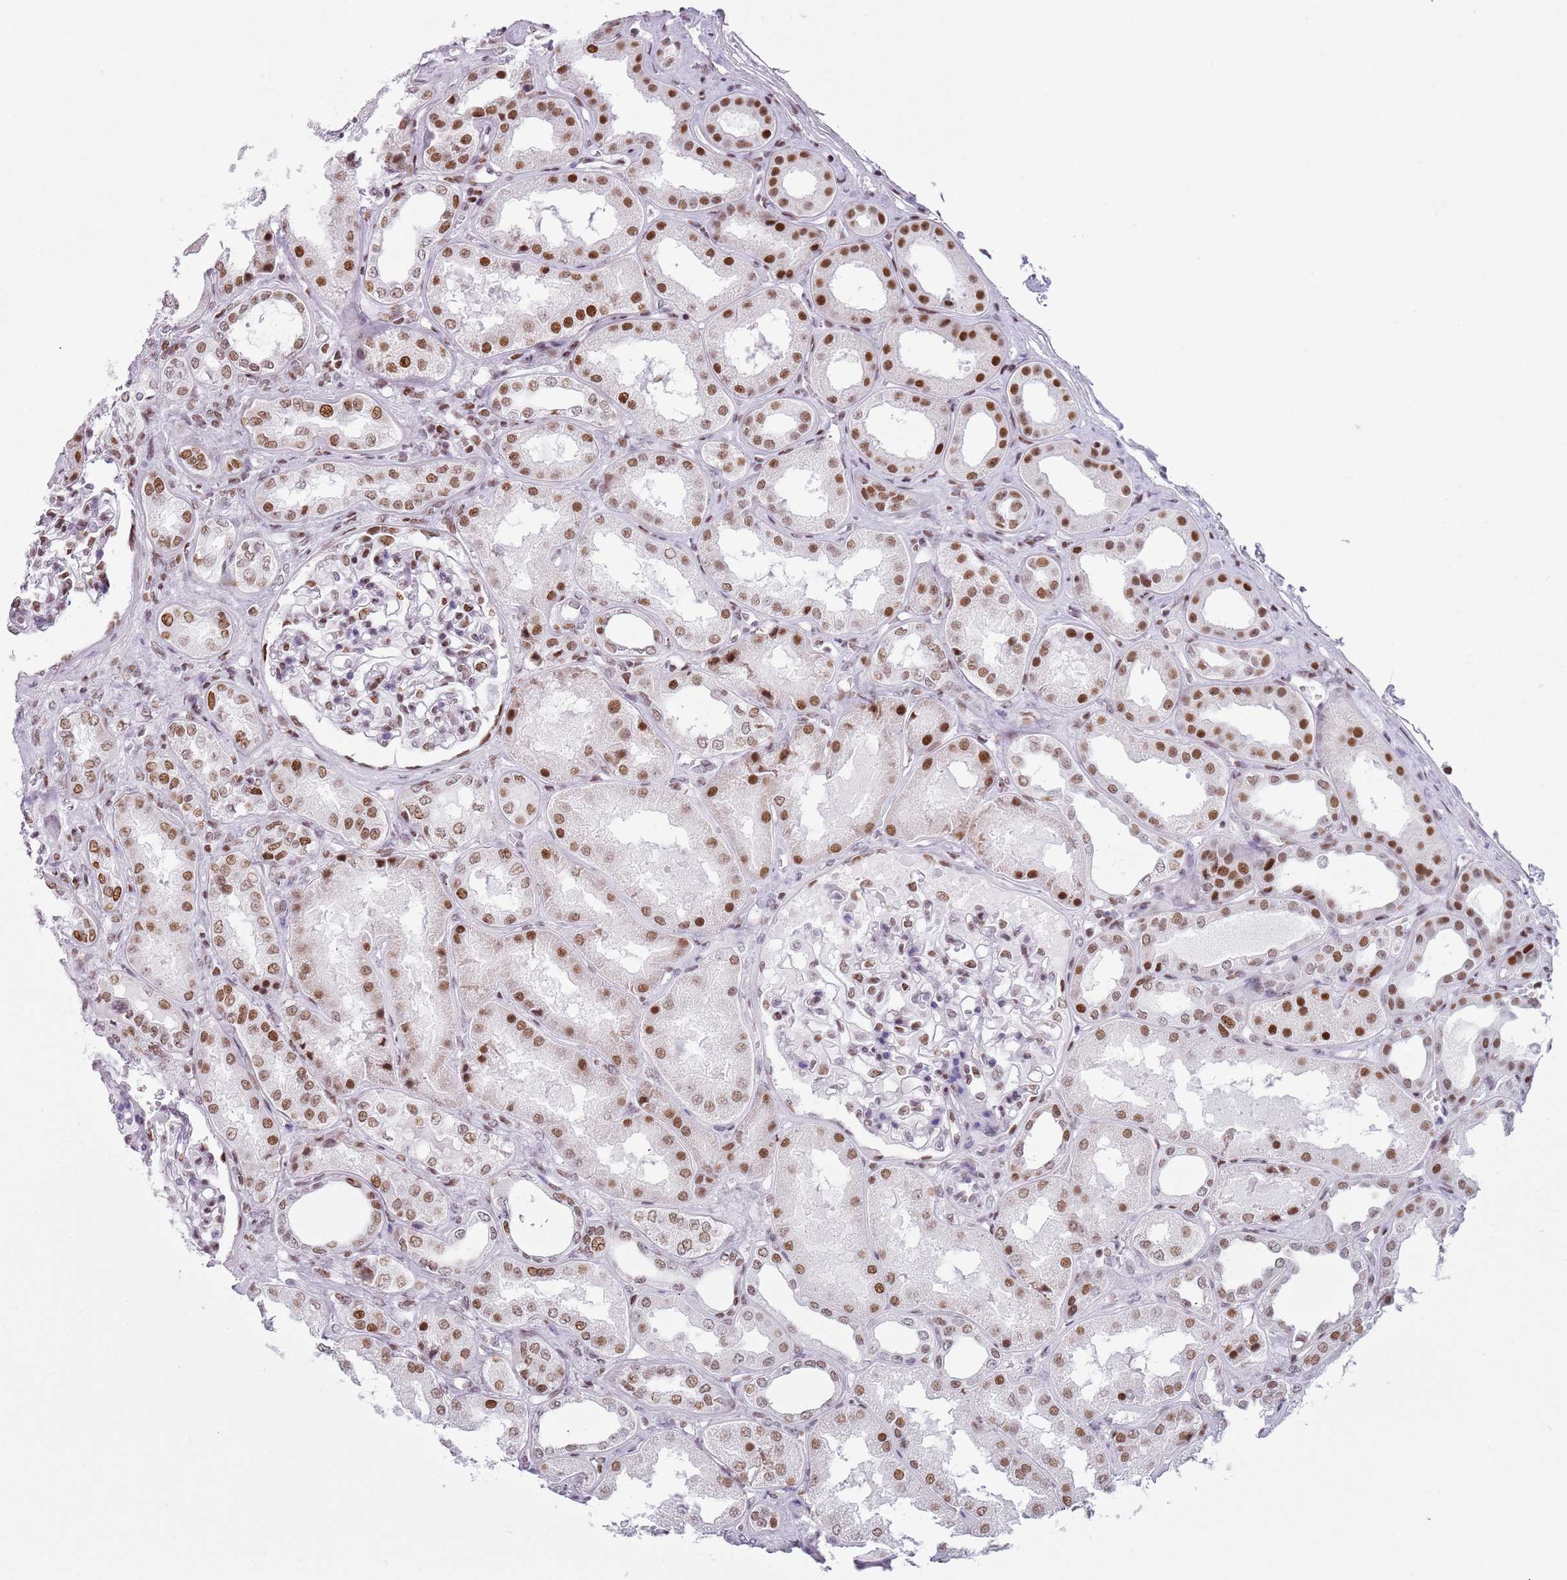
{"staining": {"intensity": "moderate", "quantity": "25%-75%", "location": "nuclear"}, "tissue": "kidney", "cell_type": "Cells in glomeruli", "image_type": "normal", "snomed": [{"axis": "morphology", "description": "Normal tissue, NOS"}, {"axis": "topography", "description": "Kidney"}], "caption": "Immunohistochemical staining of unremarkable kidney exhibits moderate nuclear protein expression in approximately 25%-75% of cells in glomeruli.", "gene": "FAM104B", "patient": {"sex": "female", "age": 56}}